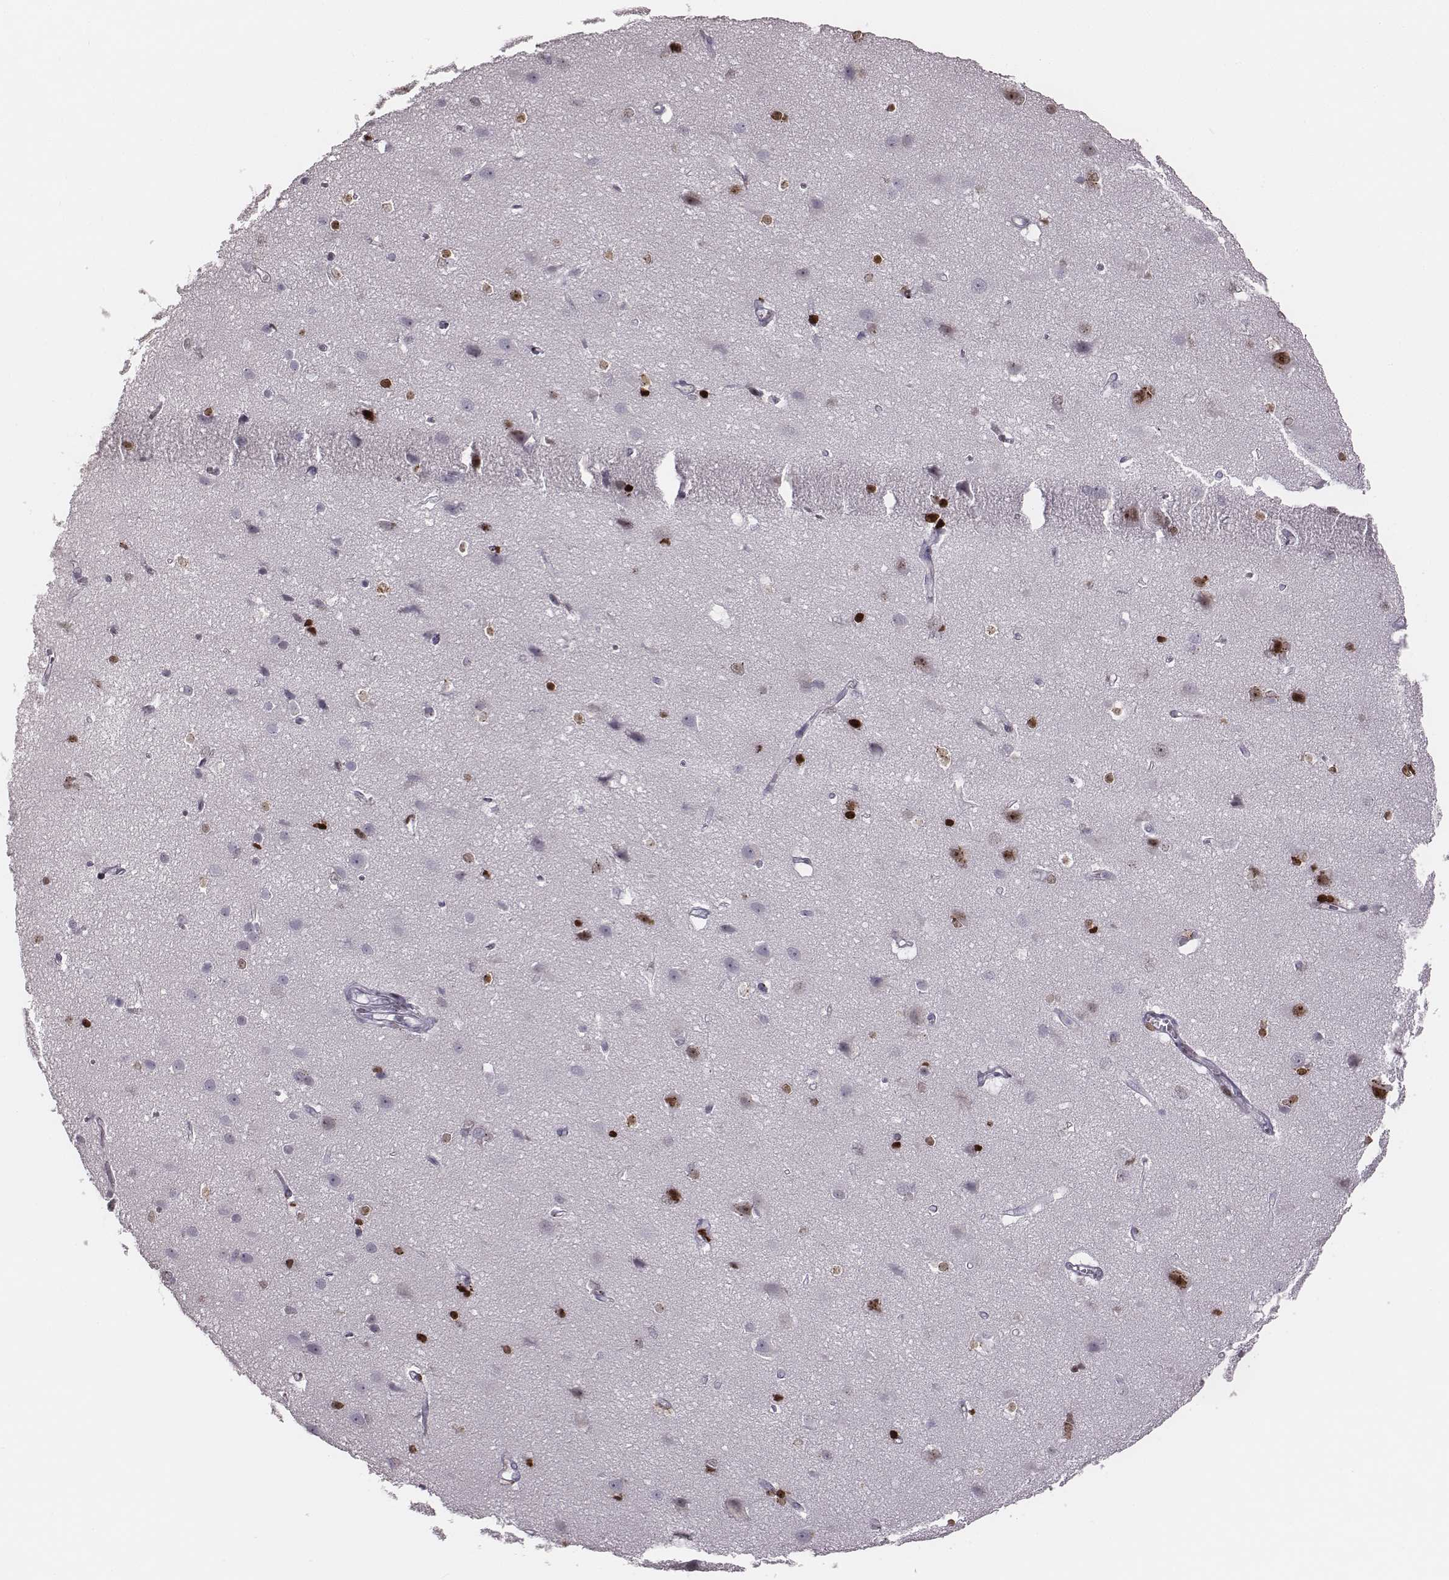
{"staining": {"intensity": "negative", "quantity": "none", "location": "none"}, "tissue": "cerebral cortex", "cell_type": "Endothelial cells", "image_type": "normal", "snomed": [{"axis": "morphology", "description": "Normal tissue, NOS"}, {"axis": "topography", "description": "Cerebral cortex"}], "caption": "The micrograph reveals no significant staining in endothelial cells of cerebral cortex.", "gene": "NDC1", "patient": {"sex": "male", "age": 37}}